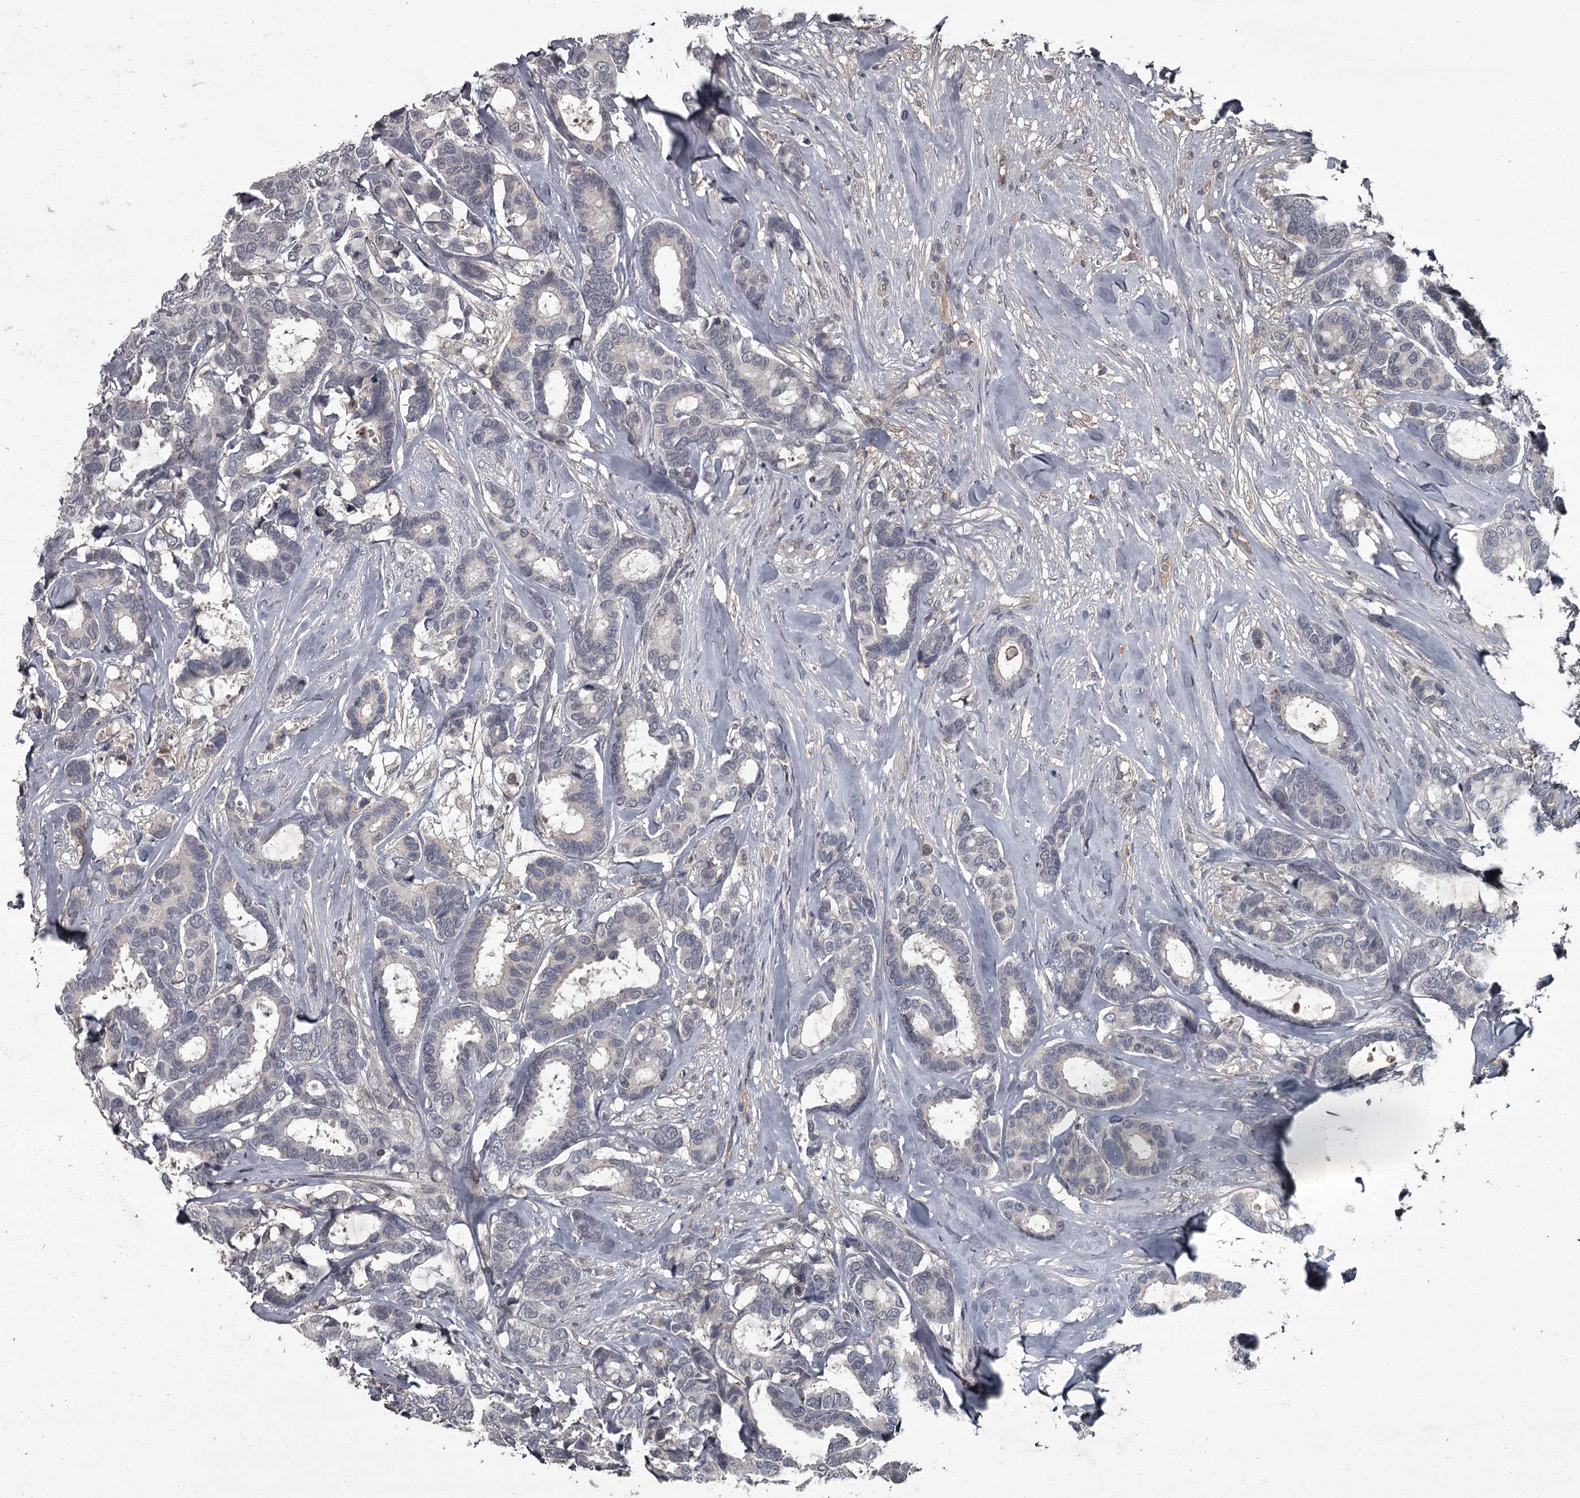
{"staining": {"intensity": "negative", "quantity": "none", "location": "none"}, "tissue": "breast cancer", "cell_type": "Tumor cells", "image_type": "cancer", "snomed": [{"axis": "morphology", "description": "Duct carcinoma"}, {"axis": "topography", "description": "Breast"}], "caption": "Immunohistochemical staining of human breast infiltrating ductal carcinoma shows no significant staining in tumor cells. The staining is performed using DAB brown chromogen with nuclei counter-stained in using hematoxylin.", "gene": "FLVCR2", "patient": {"sex": "female", "age": 87}}